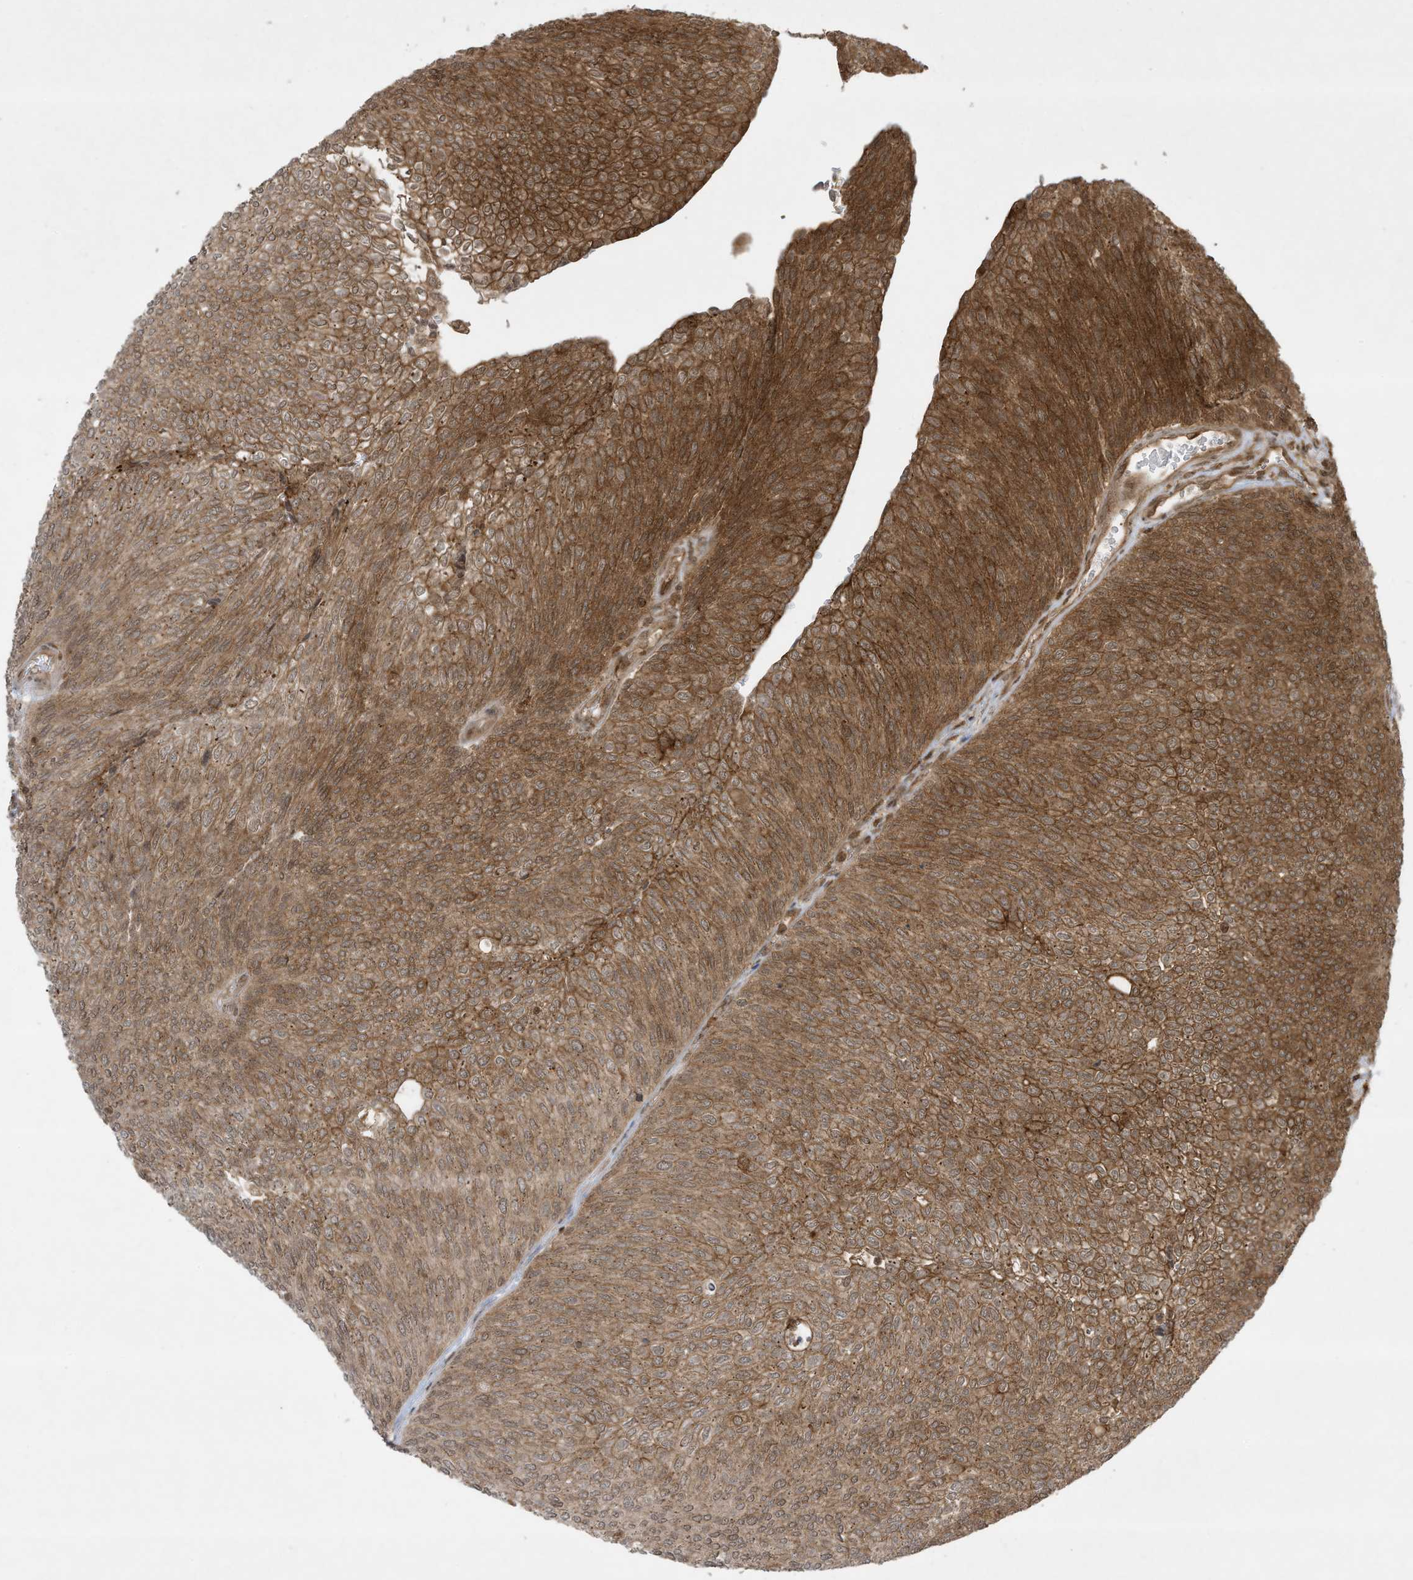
{"staining": {"intensity": "moderate", "quantity": ">75%", "location": "cytoplasmic/membranous"}, "tissue": "urothelial cancer", "cell_type": "Tumor cells", "image_type": "cancer", "snomed": [{"axis": "morphology", "description": "Urothelial carcinoma, Low grade"}, {"axis": "topography", "description": "Urinary bladder"}], "caption": "Moderate cytoplasmic/membranous positivity for a protein is appreciated in approximately >75% of tumor cells of urothelial carcinoma (low-grade) using IHC.", "gene": "CERT1", "patient": {"sex": "female", "age": 79}}